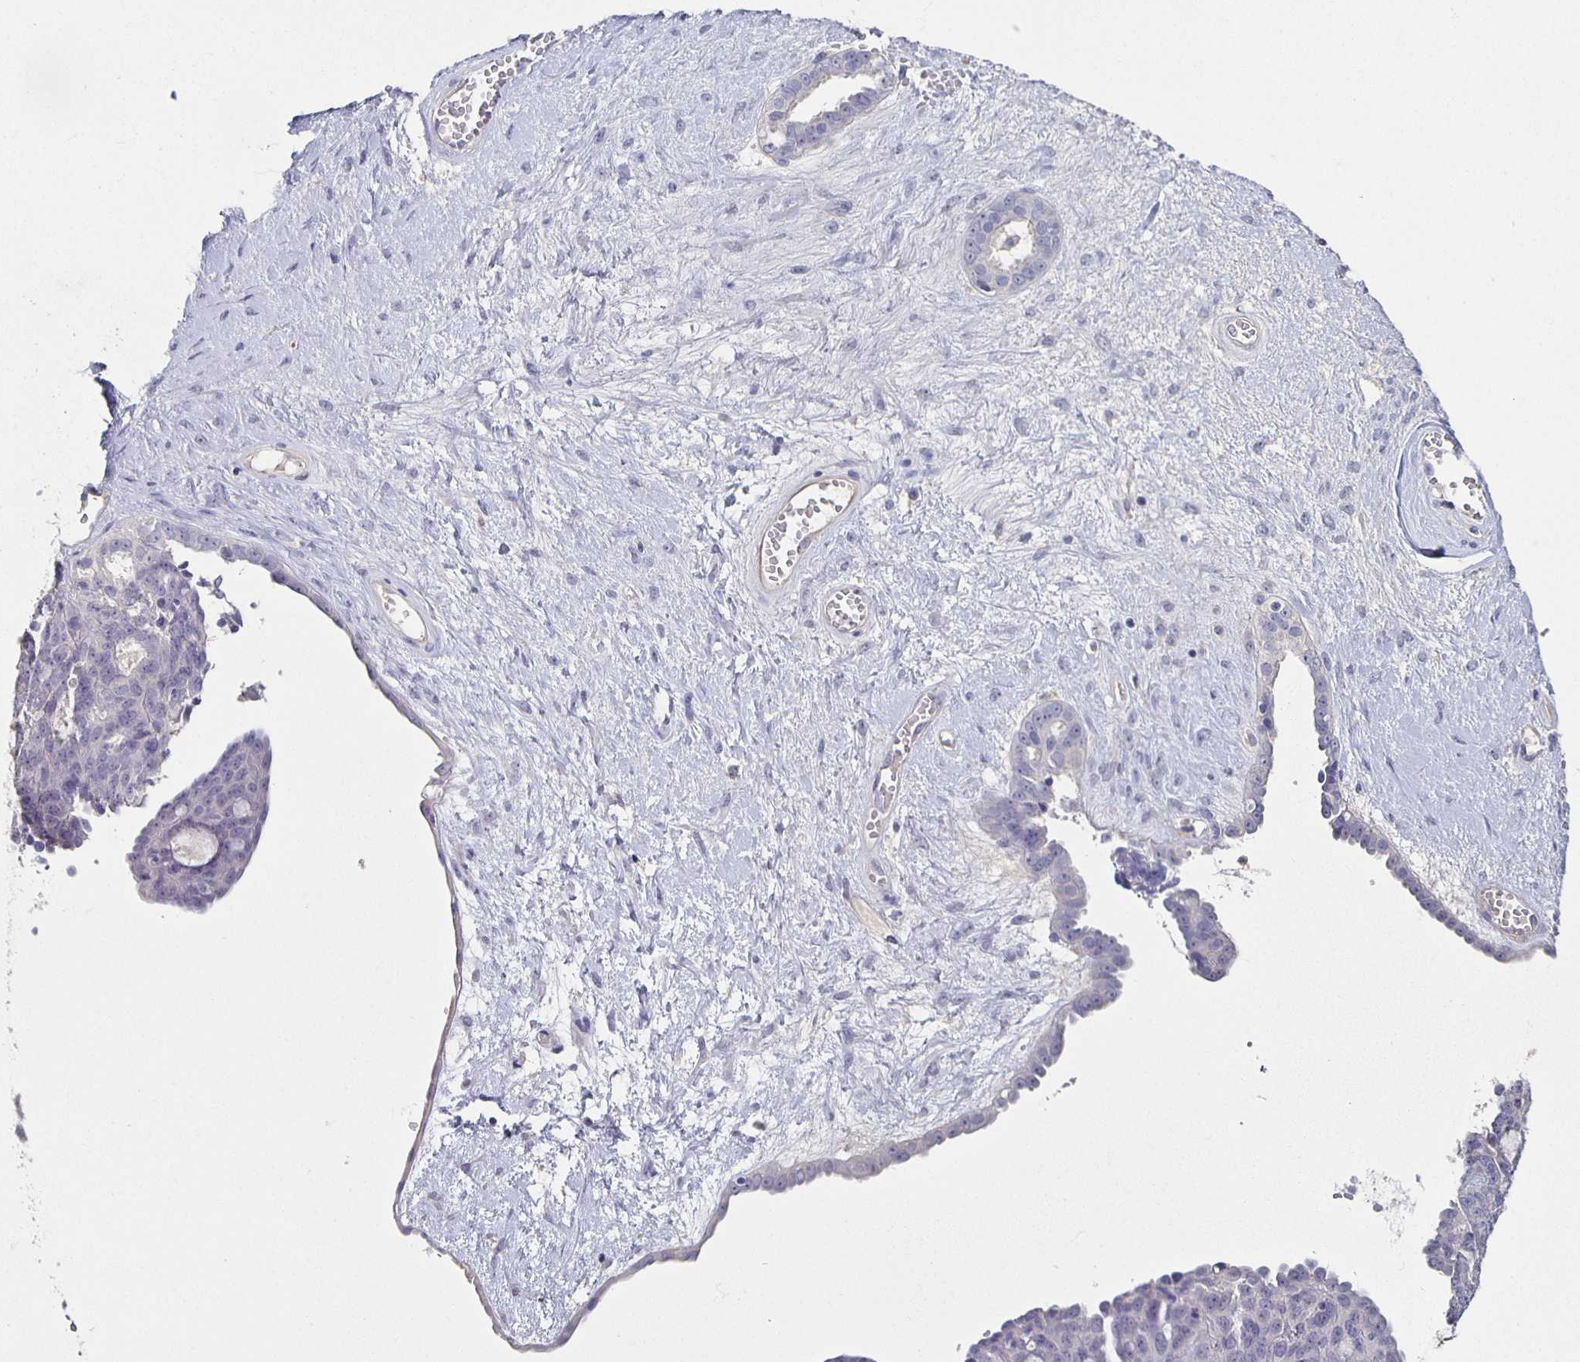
{"staining": {"intensity": "negative", "quantity": "none", "location": "none"}, "tissue": "ovarian cancer", "cell_type": "Tumor cells", "image_type": "cancer", "snomed": [{"axis": "morphology", "description": "Cystadenocarcinoma, serous, NOS"}, {"axis": "topography", "description": "Ovary"}], "caption": "IHC of serous cystadenocarcinoma (ovarian) shows no staining in tumor cells.", "gene": "CACNA2D2", "patient": {"sex": "female", "age": 71}}